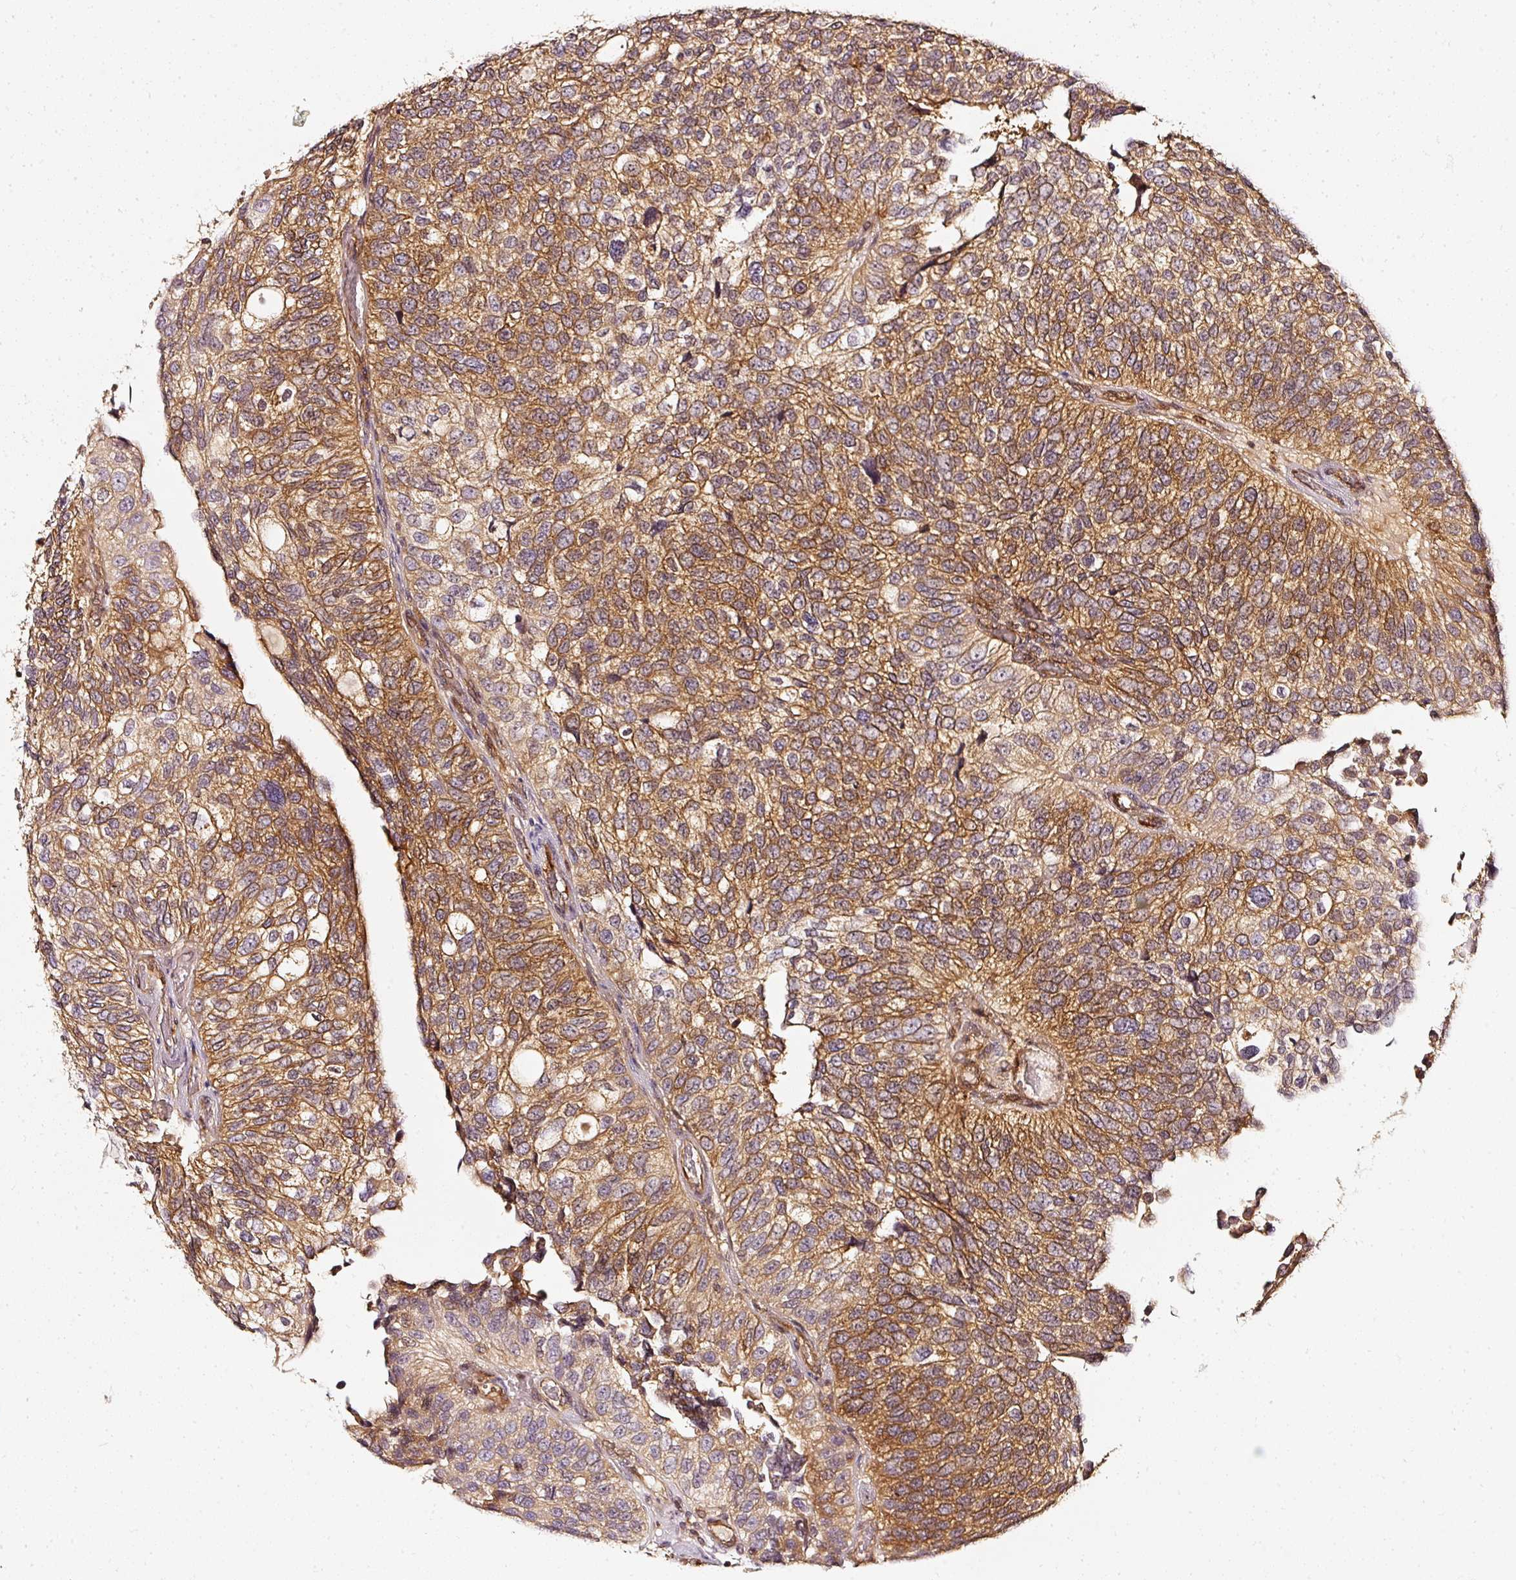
{"staining": {"intensity": "moderate", "quantity": ">75%", "location": "cytoplasmic/membranous"}, "tissue": "urothelial cancer", "cell_type": "Tumor cells", "image_type": "cancer", "snomed": [{"axis": "morphology", "description": "Urothelial carcinoma, NOS"}, {"axis": "topography", "description": "Urinary bladder"}], "caption": "High-magnification brightfield microscopy of urothelial cancer stained with DAB (brown) and counterstained with hematoxylin (blue). tumor cells exhibit moderate cytoplasmic/membranous positivity is appreciated in approximately>75% of cells. (Stains: DAB in brown, nuclei in blue, Microscopy: brightfield microscopy at high magnification).", "gene": "ASMTL", "patient": {"sex": "male", "age": 87}}